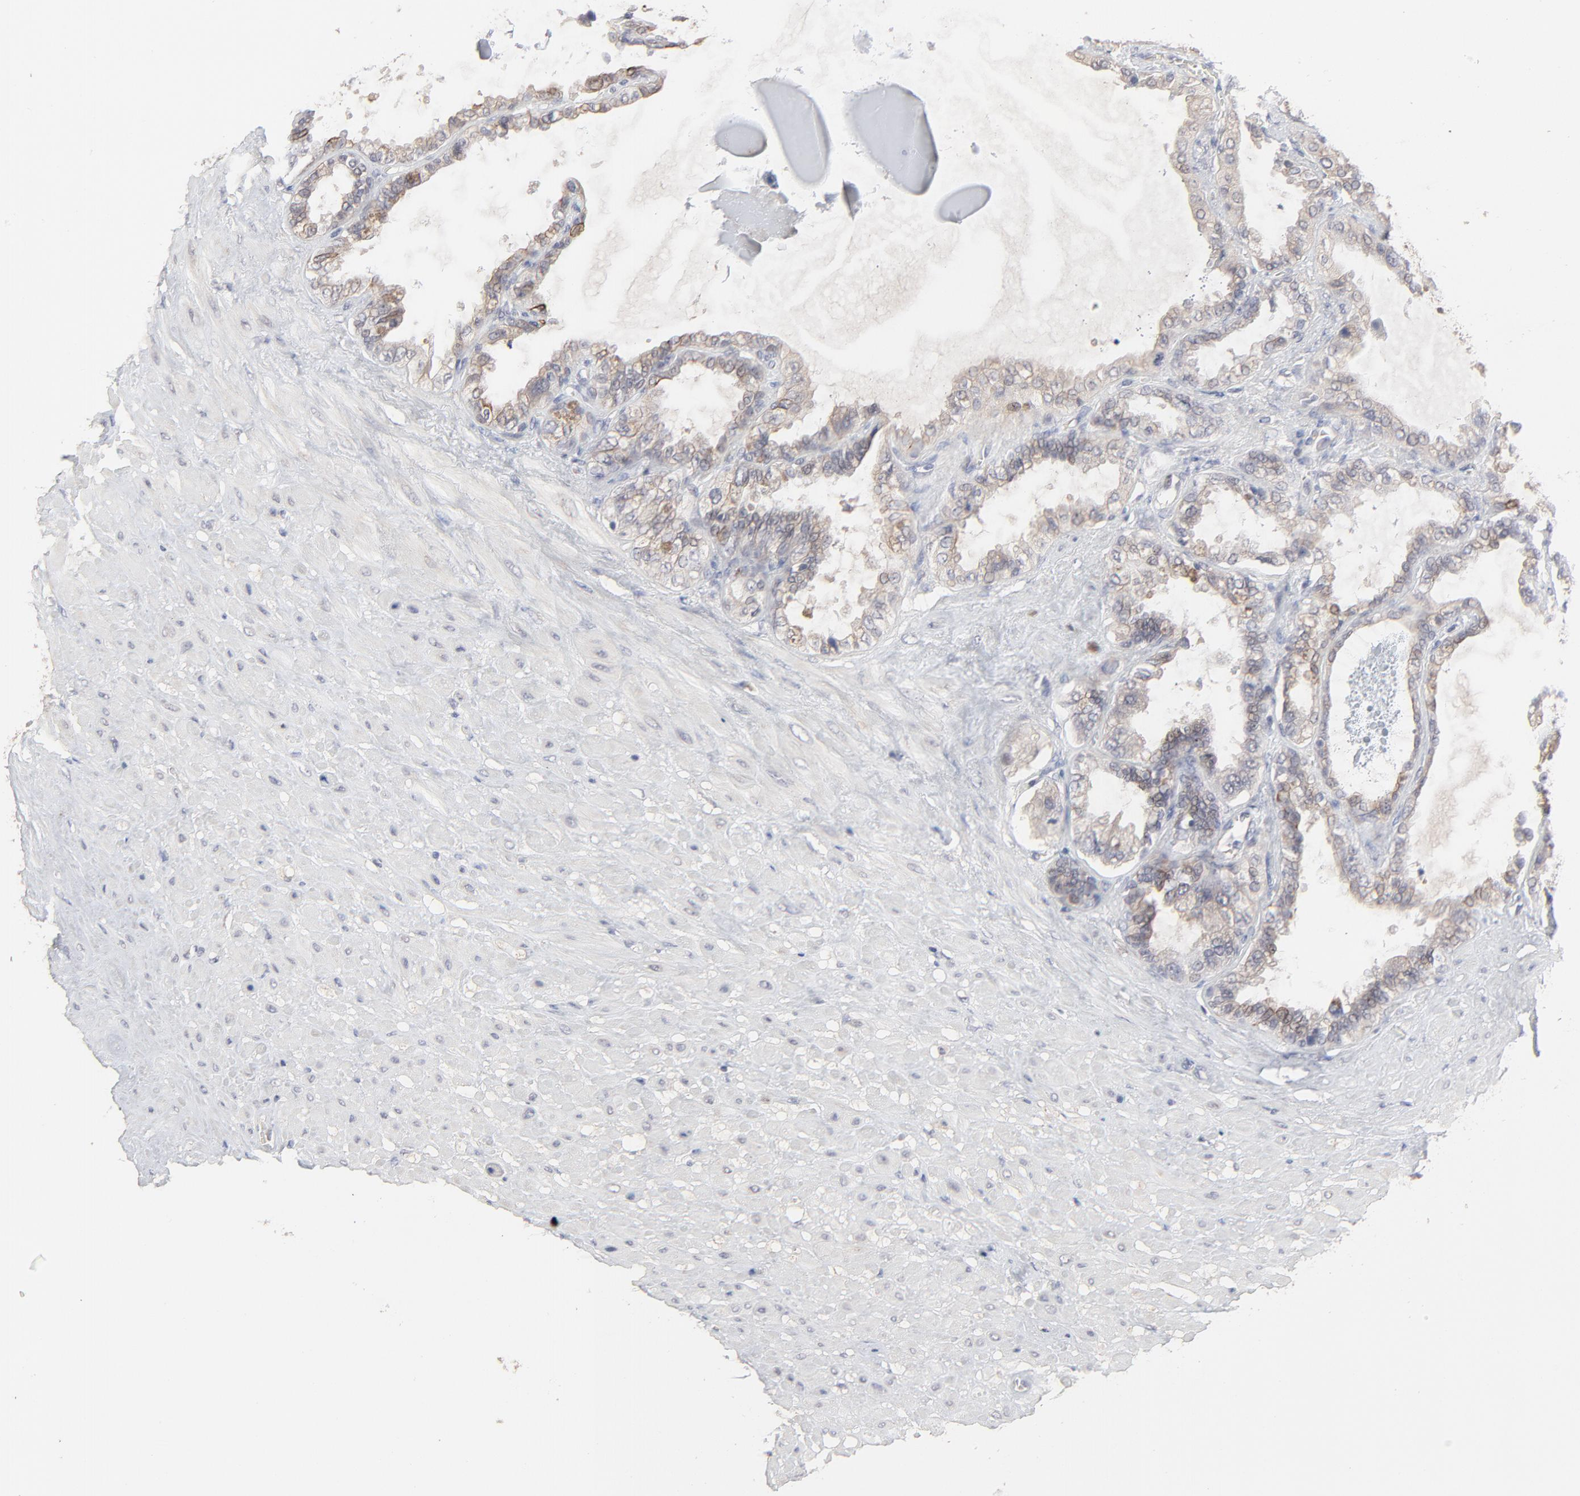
{"staining": {"intensity": "weak", "quantity": "25%-75%", "location": "cytoplasmic/membranous"}, "tissue": "seminal vesicle", "cell_type": "Glandular cells", "image_type": "normal", "snomed": [{"axis": "morphology", "description": "Normal tissue, NOS"}, {"axis": "morphology", "description": "Inflammation, NOS"}, {"axis": "topography", "description": "Urinary bladder"}, {"axis": "topography", "description": "Prostate"}, {"axis": "topography", "description": "Seminal veicle"}], "caption": "DAB (3,3'-diaminobenzidine) immunohistochemical staining of unremarkable seminal vesicle exhibits weak cytoplasmic/membranous protein staining in about 25%-75% of glandular cells.", "gene": "FAM199X", "patient": {"sex": "male", "age": 82}}